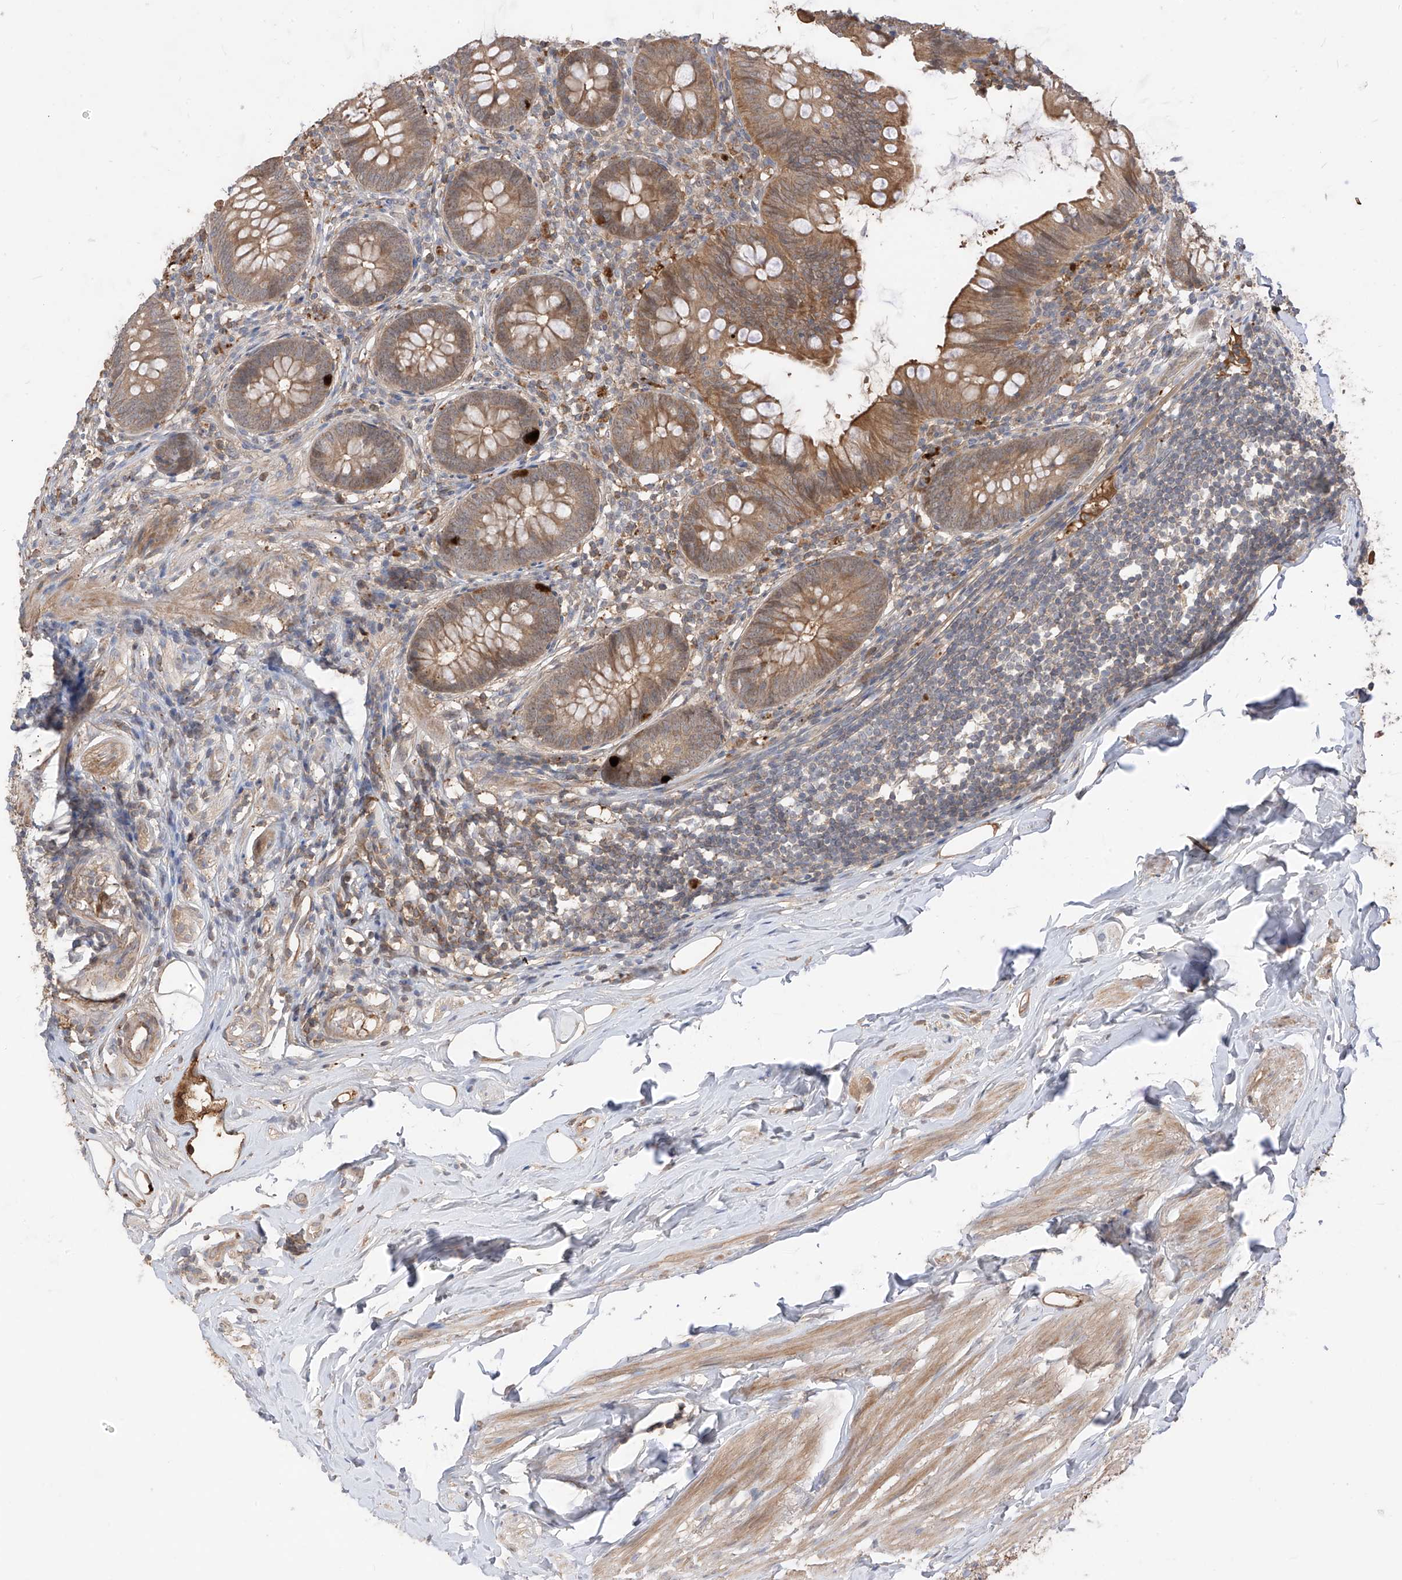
{"staining": {"intensity": "moderate", "quantity": ">75%", "location": "cytoplasmic/membranous"}, "tissue": "appendix", "cell_type": "Glandular cells", "image_type": "normal", "snomed": [{"axis": "morphology", "description": "Normal tissue, NOS"}, {"axis": "topography", "description": "Appendix"}], "caption": "A photomicrograph of appendix stained for a protein exhibits moderate cytoplasmic/membranous brown staining in glandular cells.", "gene": "CACNA2D4", "patient": {"sex": "female", "age": 62}}